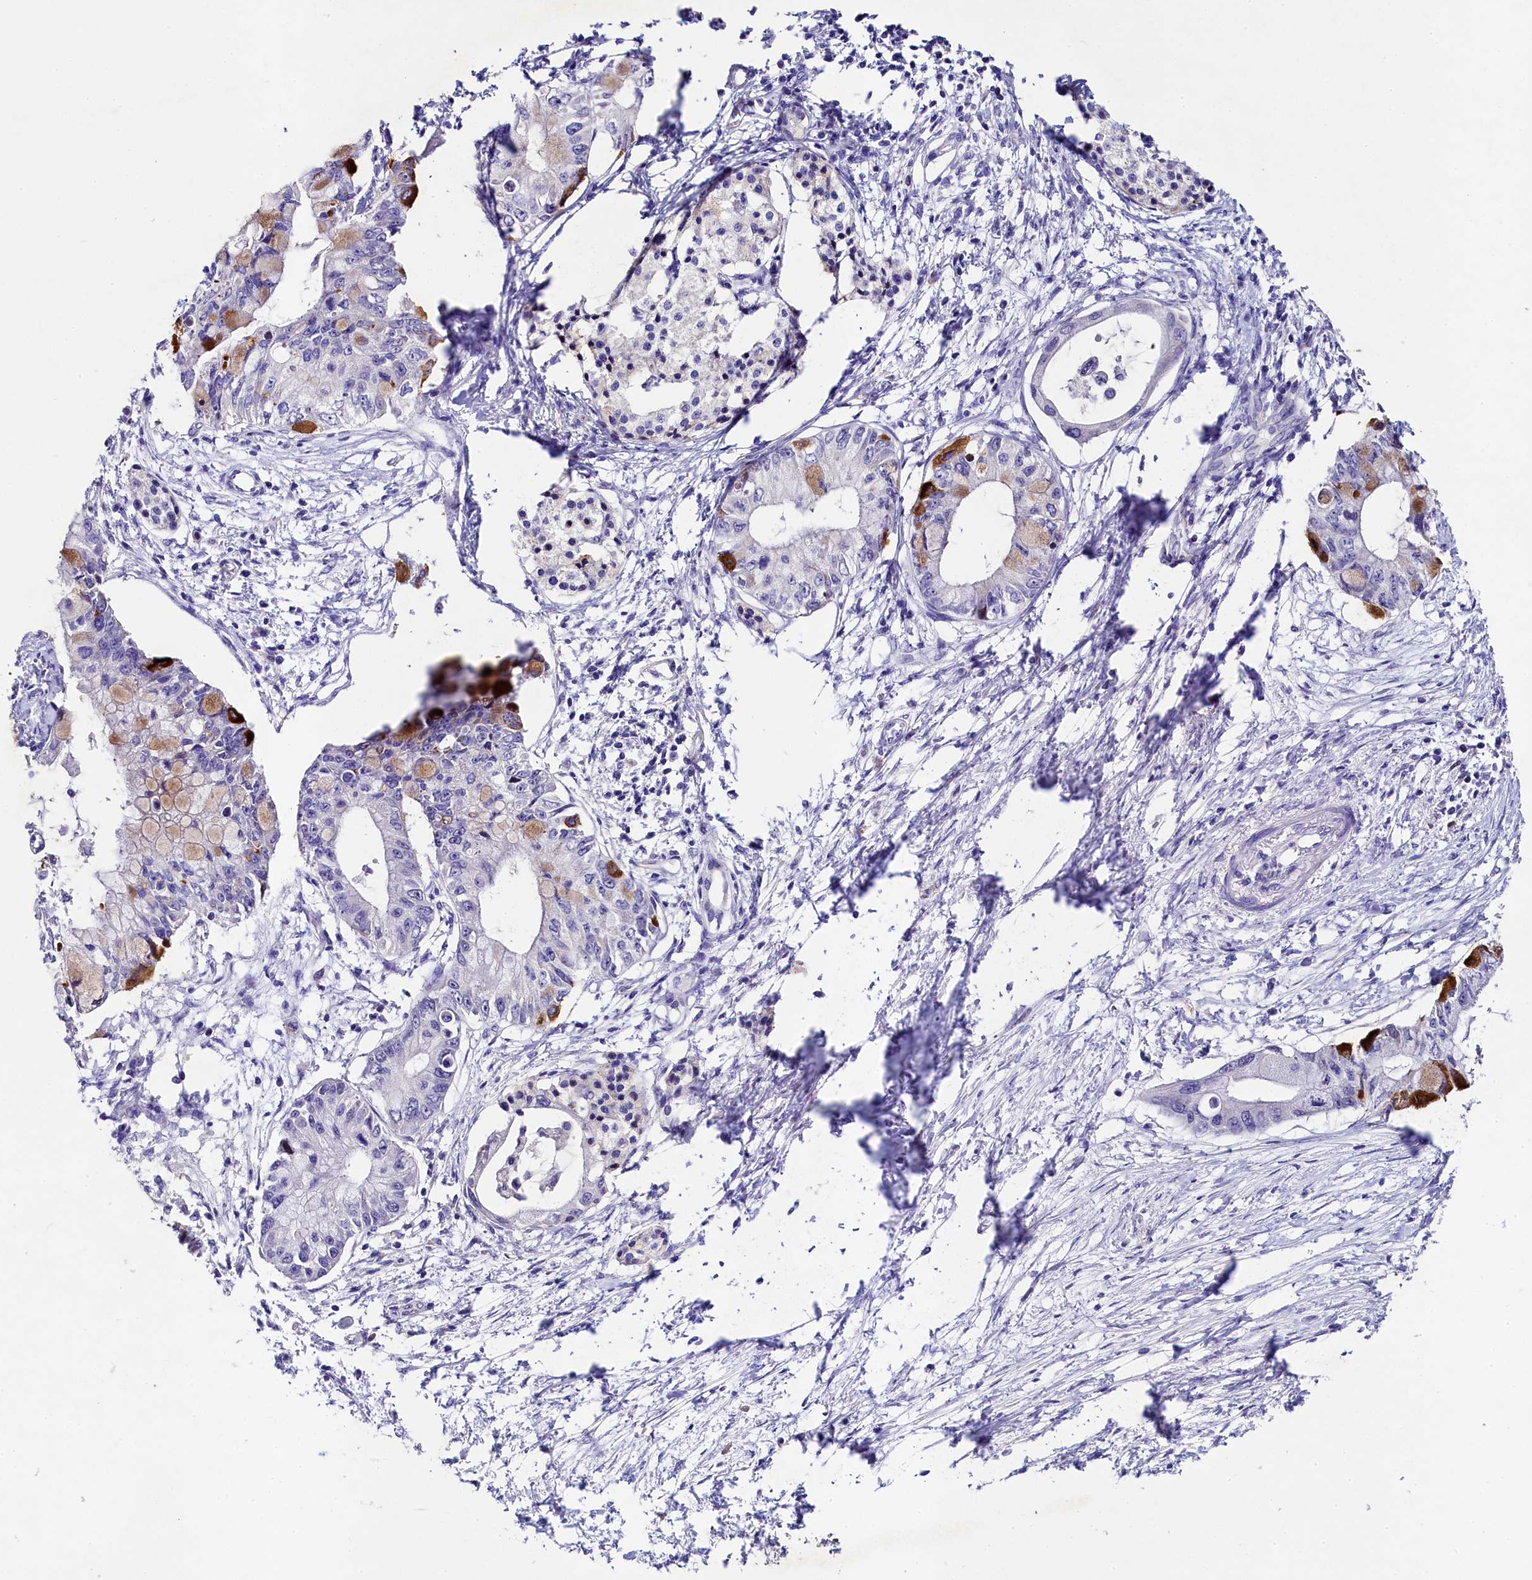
{"staining": {"intensity": "moderate", "quantity": "<25%", "location": "cytoplasmic/membranous"}, "tissue": "pancreatic cancer", "cell_type": "Tumor cells", "image_type": "cancer", "snomed": [{"axis": "morphology", "description": "Adenocarcinoma, NOS"}, {"axis": "topography", "description": "Pancreas"}], "caption": "Immunohistochemical staining of adenocarcinoma (pancreatic) exhibits low levels of moderate cytoplasmic/membranous protein positivity in approximately <25% of tumor cells. The staining is performed using DAB (3,3'-diaminobenzidine) brown chromogen to label protein expression. The nuclei are counter-stained blue using hematoxylin.", "gene": "FXYD6", "patient": {"sex": "male", "age": 48}}